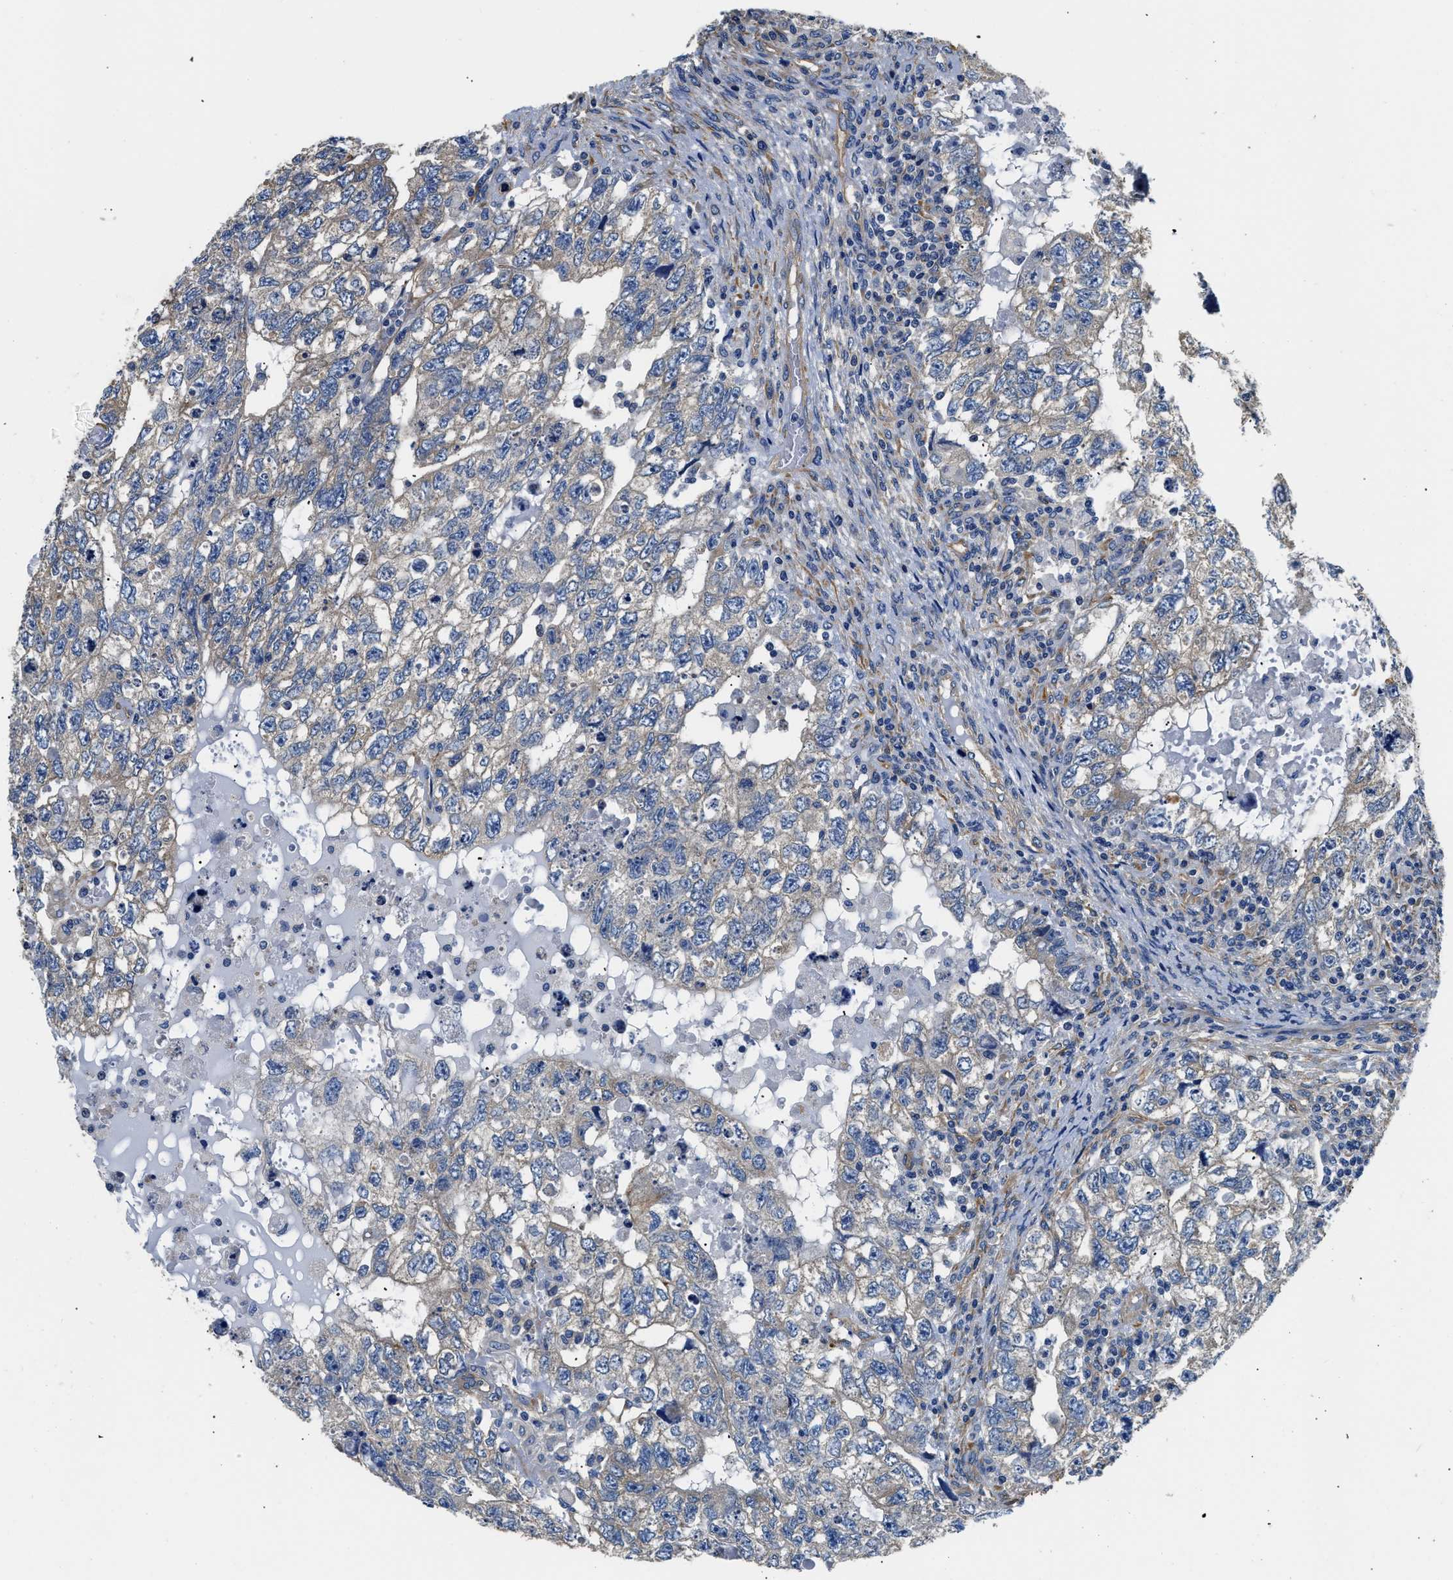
{"staining": {"intensity": "negative", "quantity": "none", "location": "none"}, "tissue": "testis cancer", "cell_type": "Tumor cells", "image_type": "cancer", "snomed": [{"axis": "morphology", "description": "Carcinoma, Embryonal, NOS"}, {"axis": "topography", "description": "Testis"}], "caption": "An immunohistochemistry image of testis embryonal carcinoma is shown. There is no staining in tumor cells of testis embryonal carcinoma. Brightfield microscopy of IHC stained with DAB (3,3'-diaminobenzidine) (brown) and hematoxylin (blue), captured at high magnification.", "gene": "CSDE1", "patient": {"sex": "male", "age": 36}}